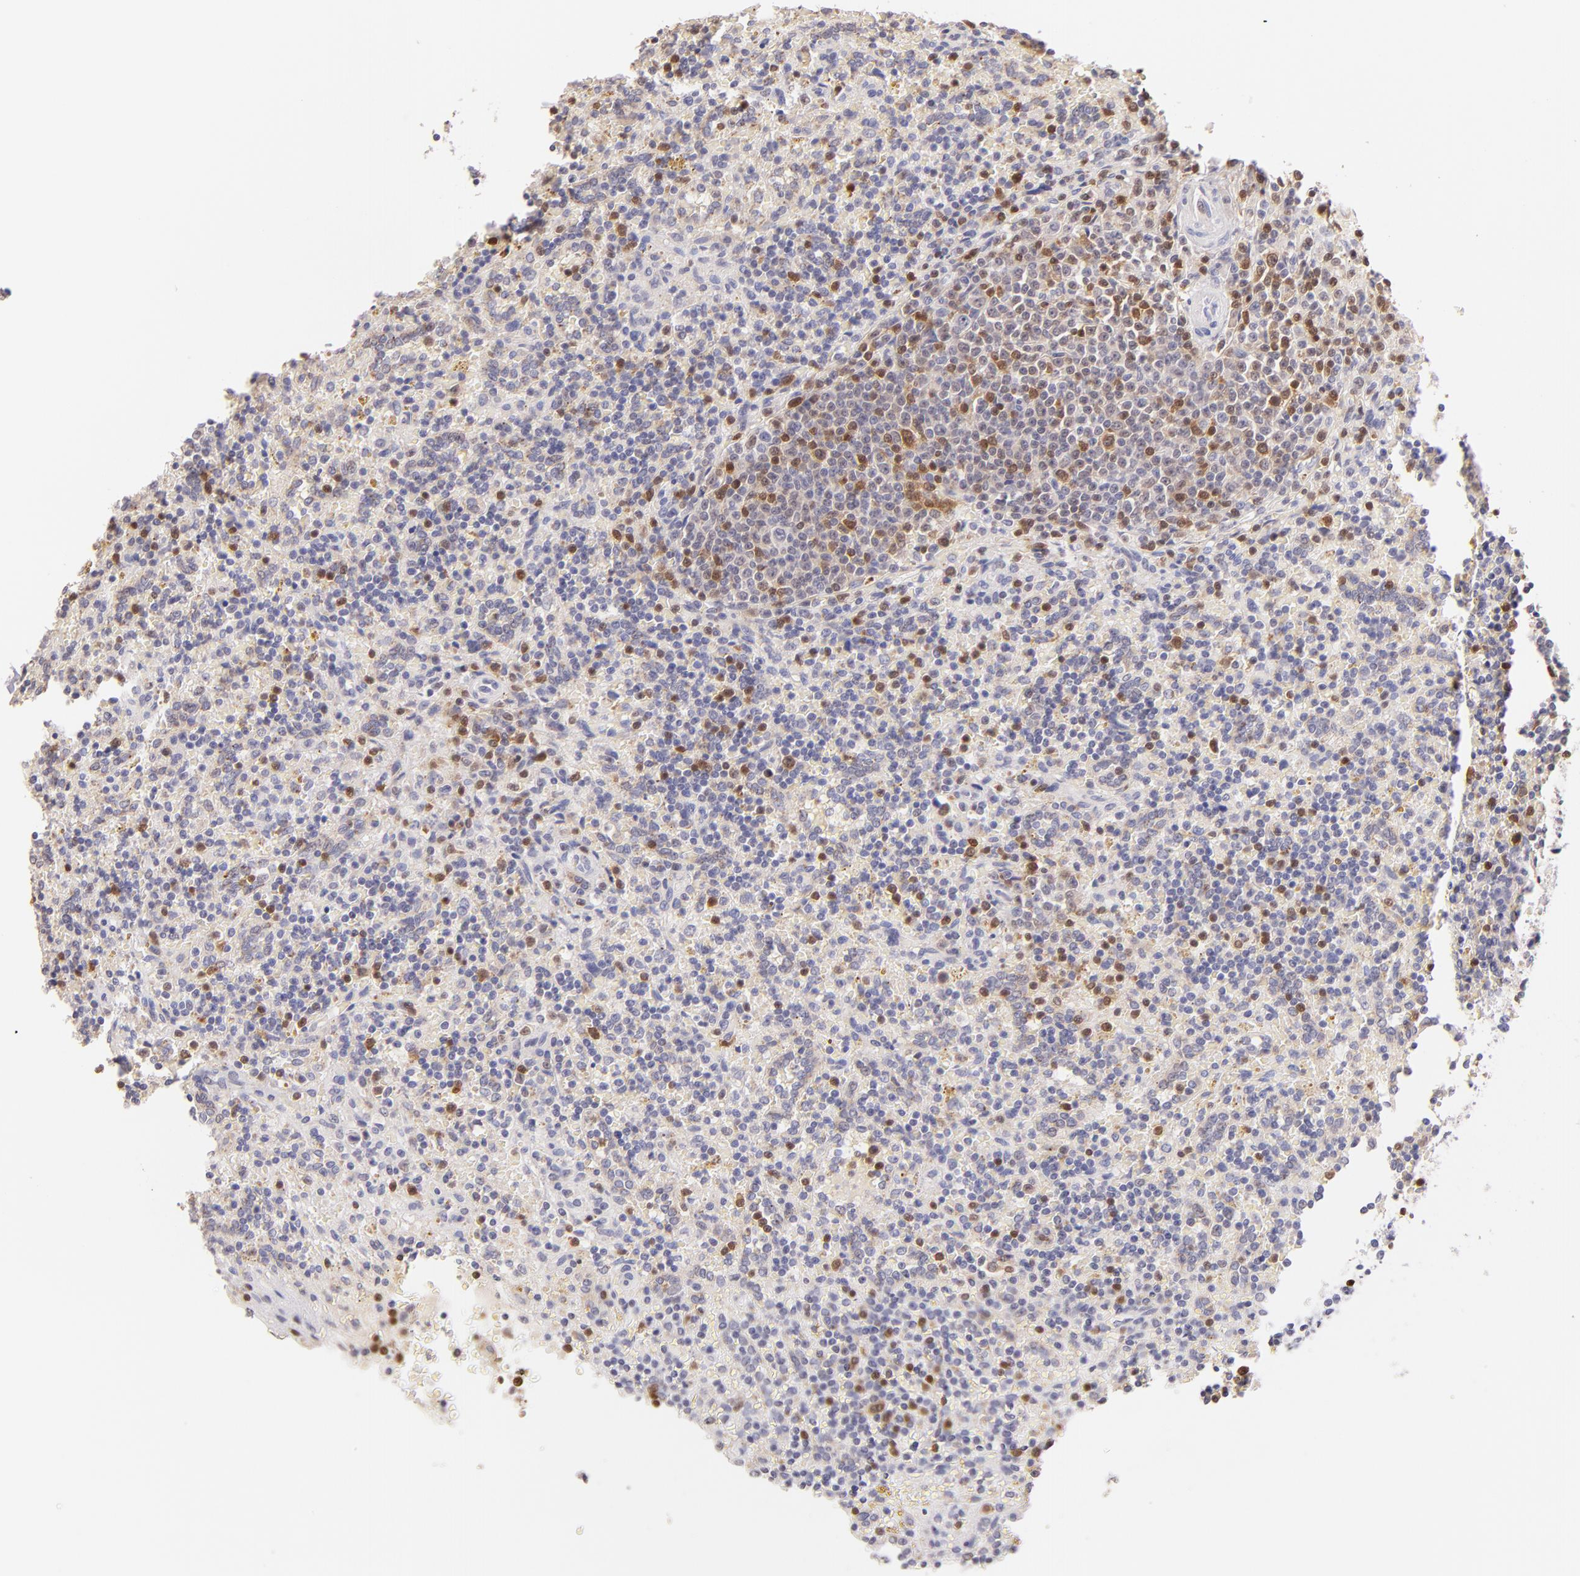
{"staining": {"intensity": "negative", "quantity": "none", "location": "none"}, "tissue": "lymphoma", "cell_type": "Tumor cells", "image_type": "cancer", "snomed": [{"axis": "morphology", "description": "Malignant lymphoma, non-Hodgkin's type, Low grade"}, {"axis": "topography", "description": "Spleen"}], "caption": "Tumor cells are negative for protein expression in human lymphoma.", "gene": "ZAP70", "patient": {"sex": "male", "age": 67}}